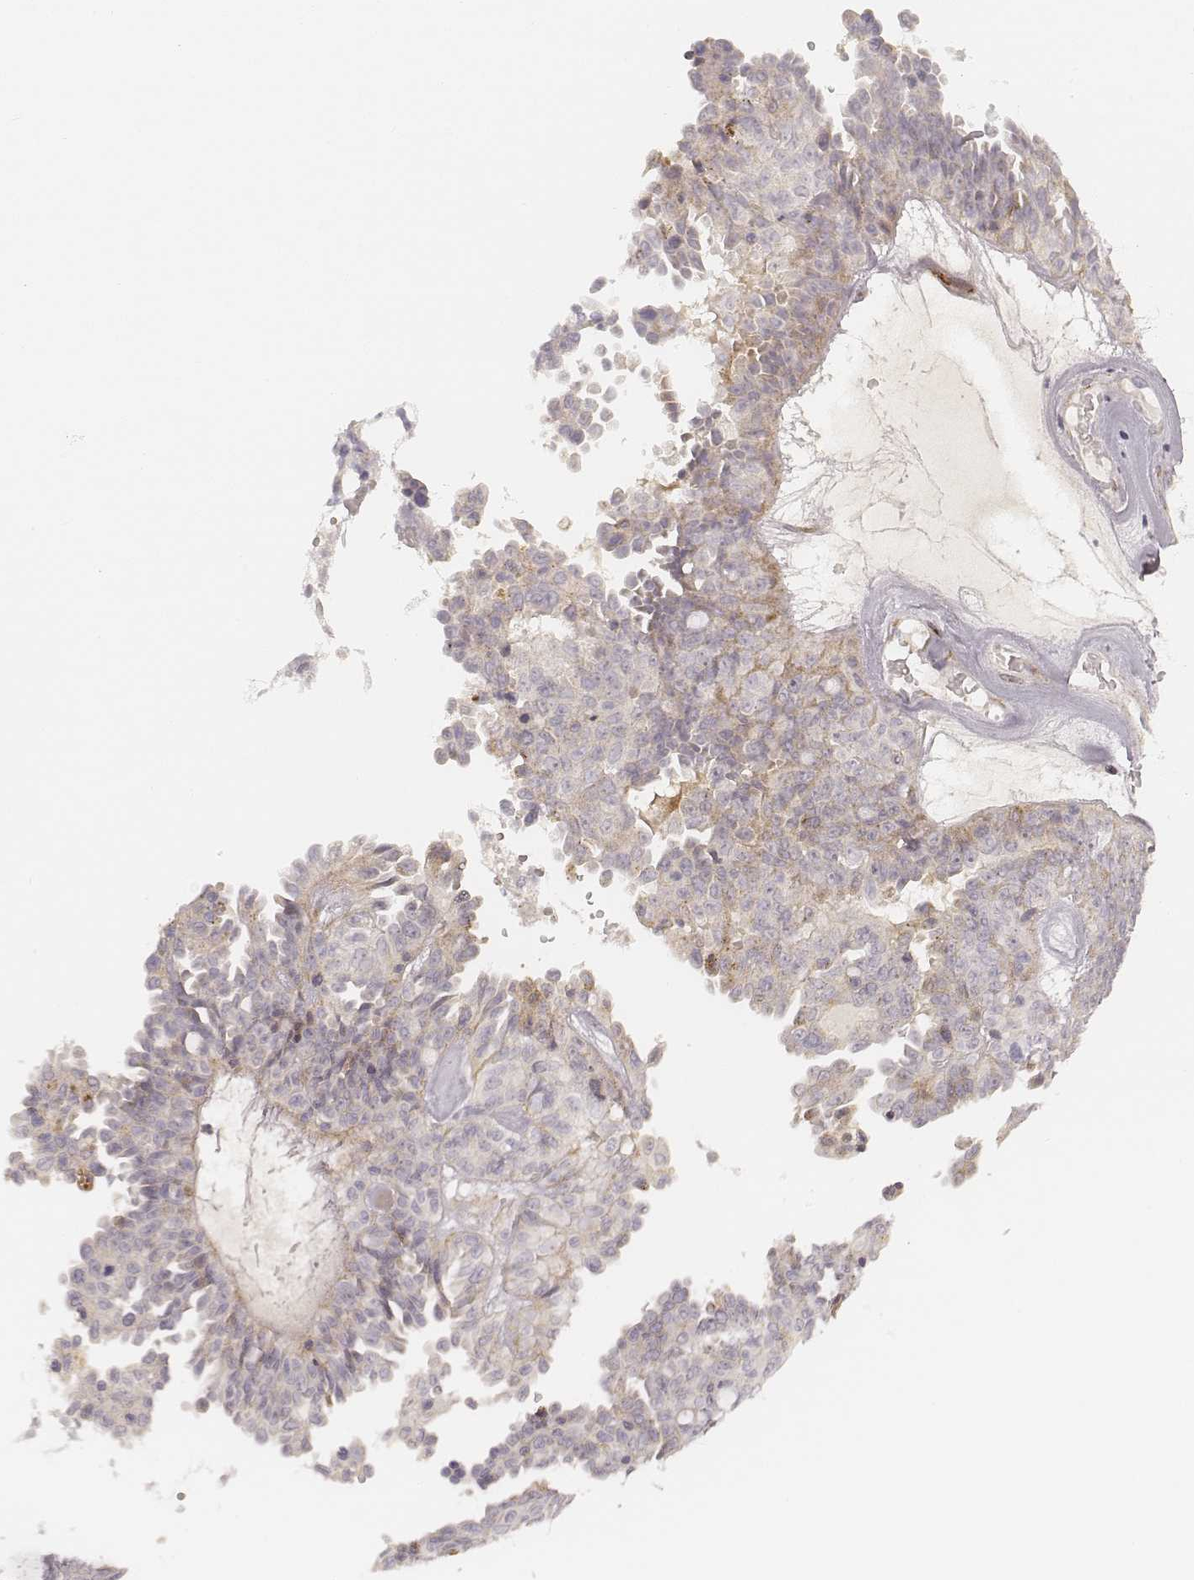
{"staining": {"intensity": "negative", "quantity": "none", "location": "none"}, "tissue": "ovarian cancer", "cell_type": "Tumor cells", "image_type": "cancer", "snomed": [{"axis": "morphology", "description": "Cystadenocarcinoma, serous, NOS"}, {"axis": "topography", "description": "Ovary"}], "caption": "Human ovarian cancer (serous cystadenocarcinoma) stained for a protein using IHC demonstrates no positivity in tumor cells.", "gene": "GORASP2", "patient": {"sex": "female", "age": 71}}